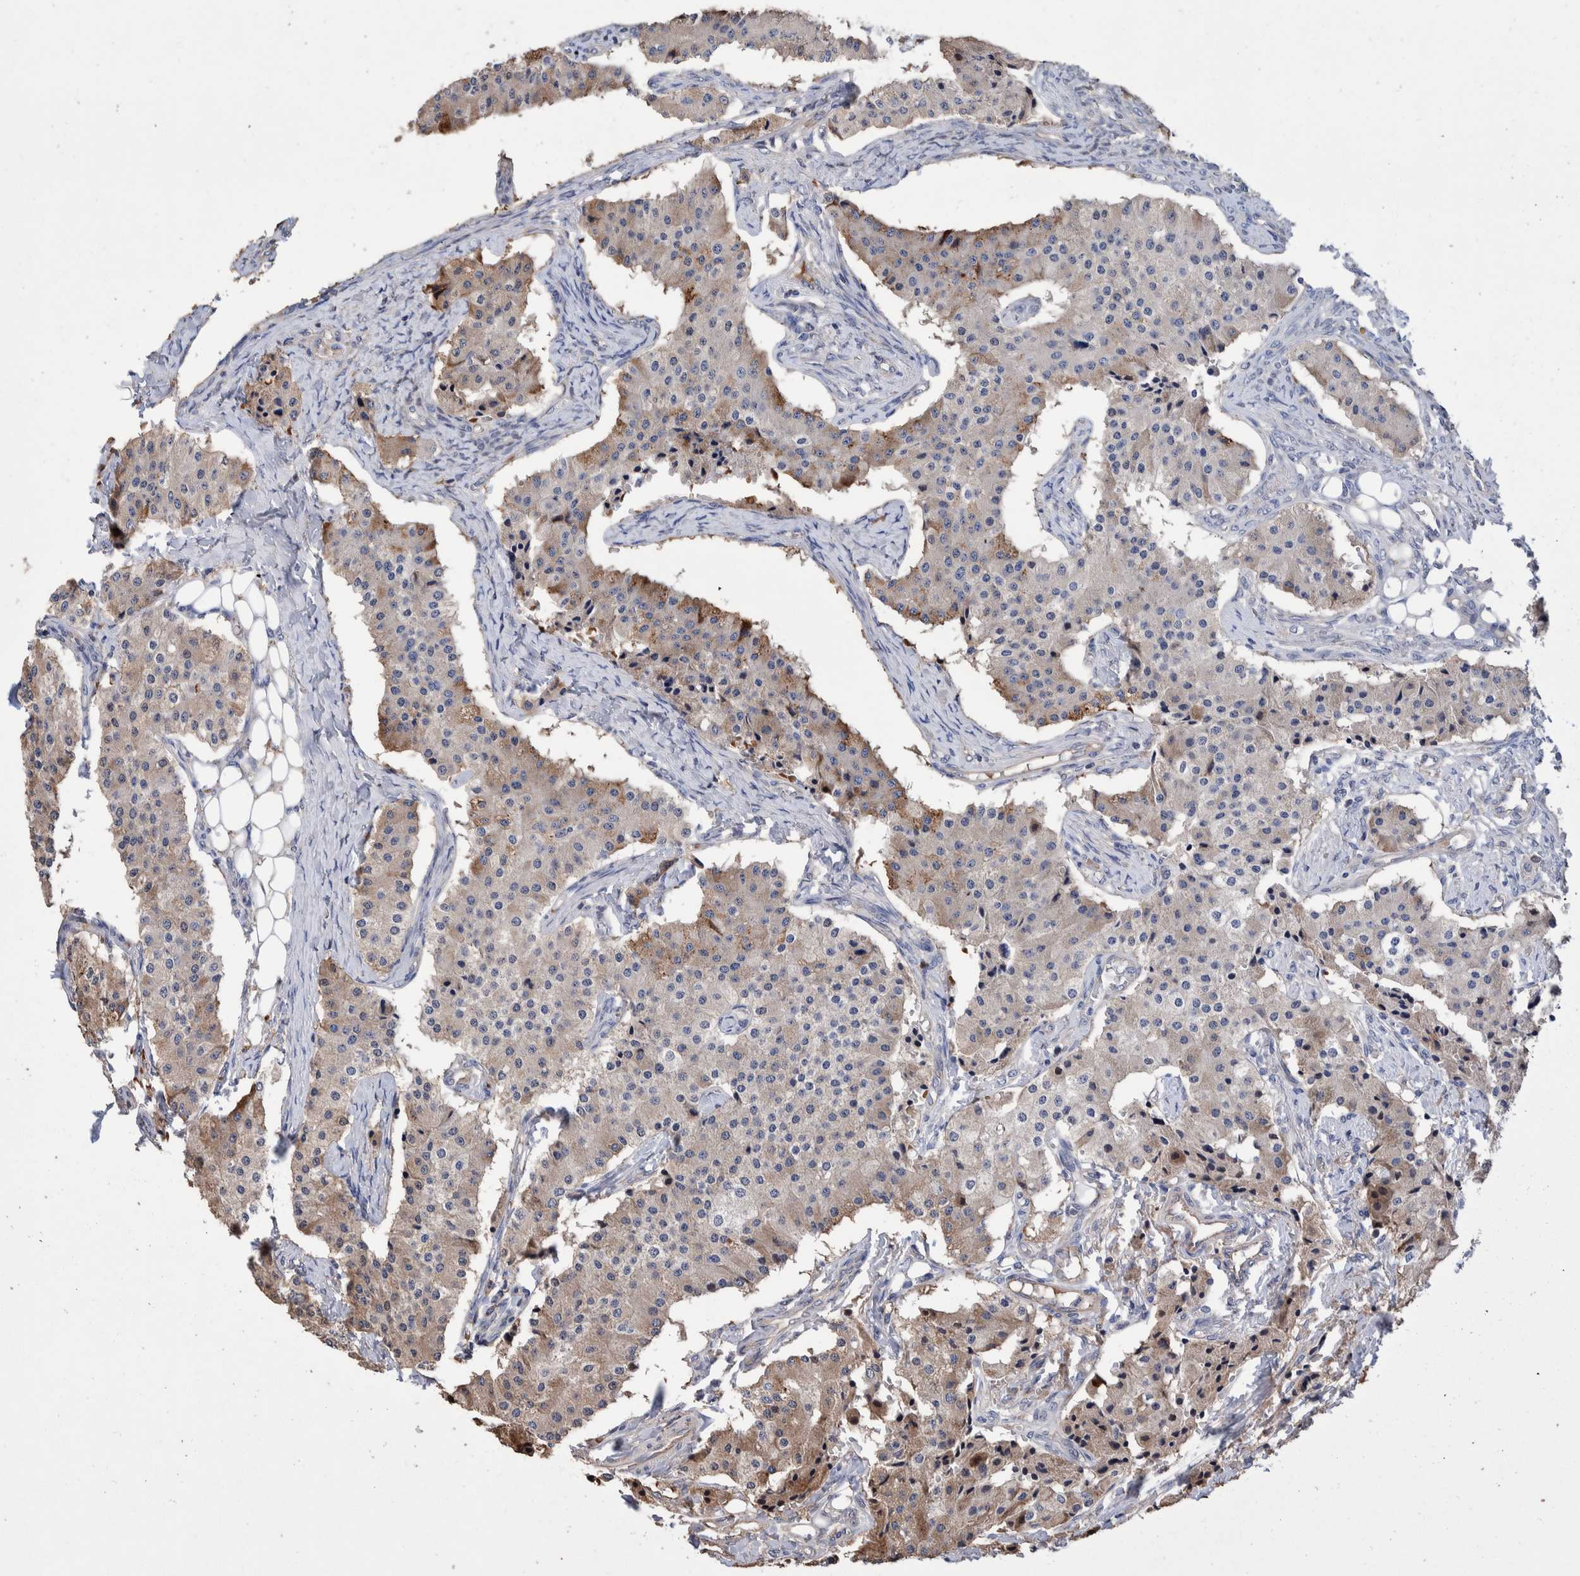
{"staining": {"intensity": "moderate", "quantity": "<25%", "location": "cytoplasmic/membranous"}, "tissue": "carcinoid", "cell_type": "Tumor cells", "image_type": "cancer", "snomed": [{"axis": "morphology", "description": "Carcinoid, malignant, NOS"}, {"axis": "topography", "description": "Colon"}], "caption": "Protein expression analysis of carcinoid exhibits moderate cytoplasmic/membranous expression in about <25% of tumor cells.", "gene": "SLC45A4", "patient": {"sex": "female", "age": 52}}